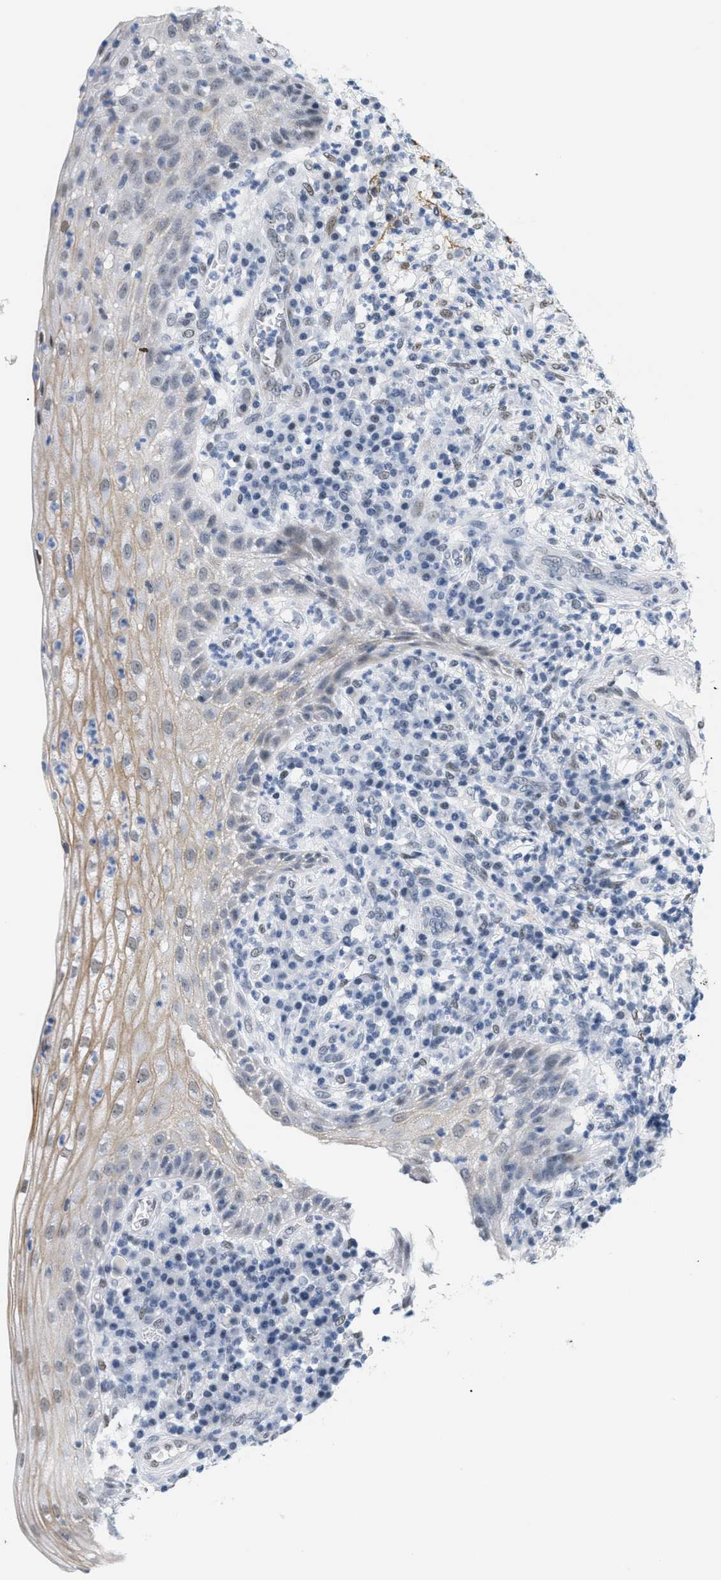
{"staining": {"intensity": "weak", "quantity": "<25%", "location": "cytoplasmic/membranous"}, "tissue": "cervical cancer", "cell_type": "Tumor cells", "image_type": "cancer", "snomed": [{"axis": "morphology", "description": "Squamous cell carcinoma, NOS"}, {"axis": "topography", "description": "Cervix"}], "caption": "IHC photomicrograph of neoplastic tissue: cervical cancer (squamous cell carcinoma) stained with DAB exhibits no significant protein staining in tumor cells. The staining is performed using DAB brown chromogen with nuclei counter-stained in using hematoxylin.", "gene": "ELN", "patient": {"sex": "female", "age": 34}}